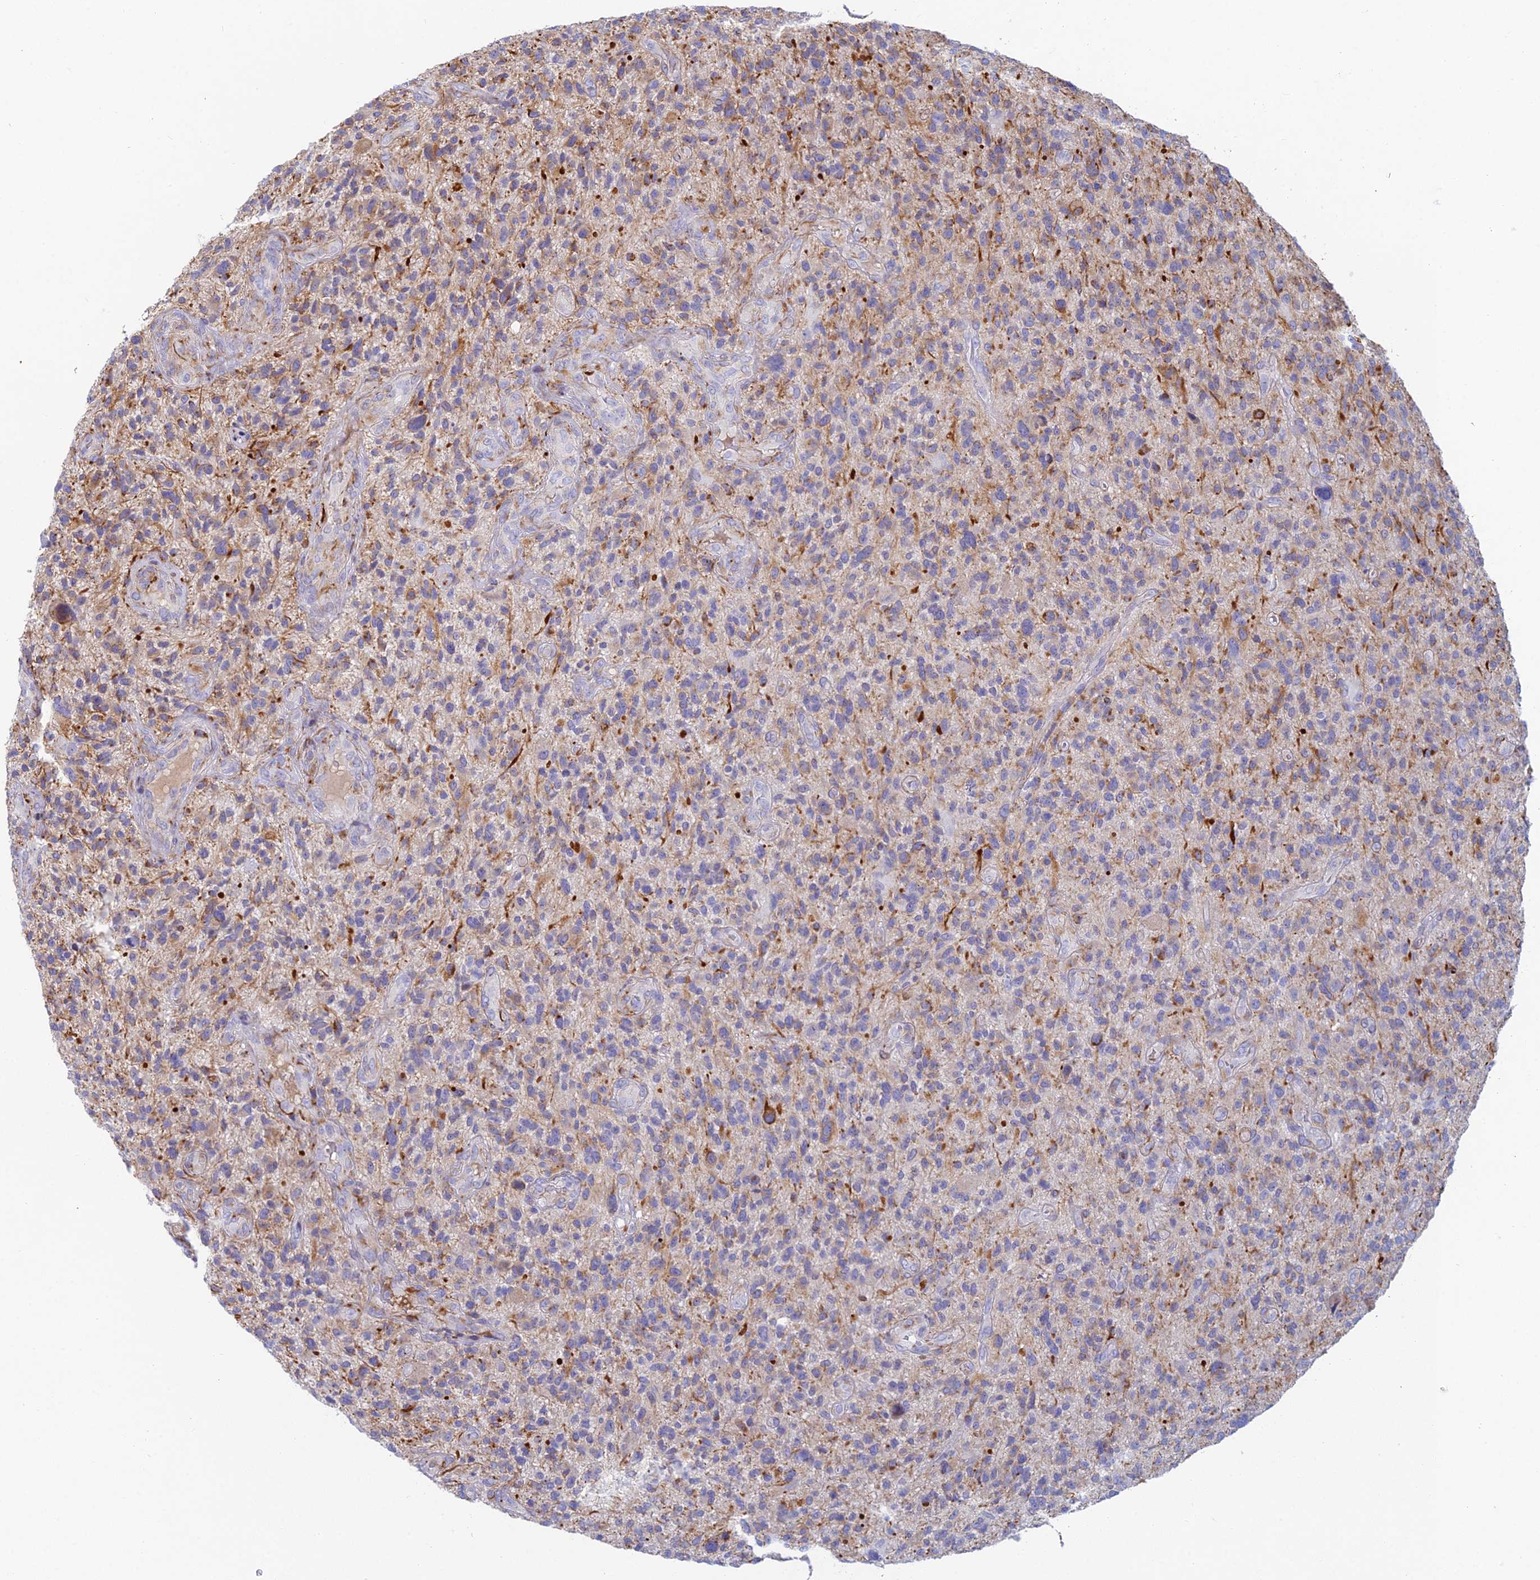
{"staining": {"intensity": "weak", "quantity": "25%-75%", "location": "cytoplasmic/membranous"}, "tissue": "glioma", "cell_type": "Tumor cells", "image_type": "cancer", "snomed": [{"axis": "morphology", "description": "Glioma, malignant, High grade"}, {"axis": "topography", "description": "Brain"}], "caption": "Protein staining shows weak cytoplasmic/membranous staining in approximately 25%-75% of tumor cells in glioma. Nuclei are stained in blue.", "gene": "FERD3L", "patient": {"sex": "male", "age": 47}}